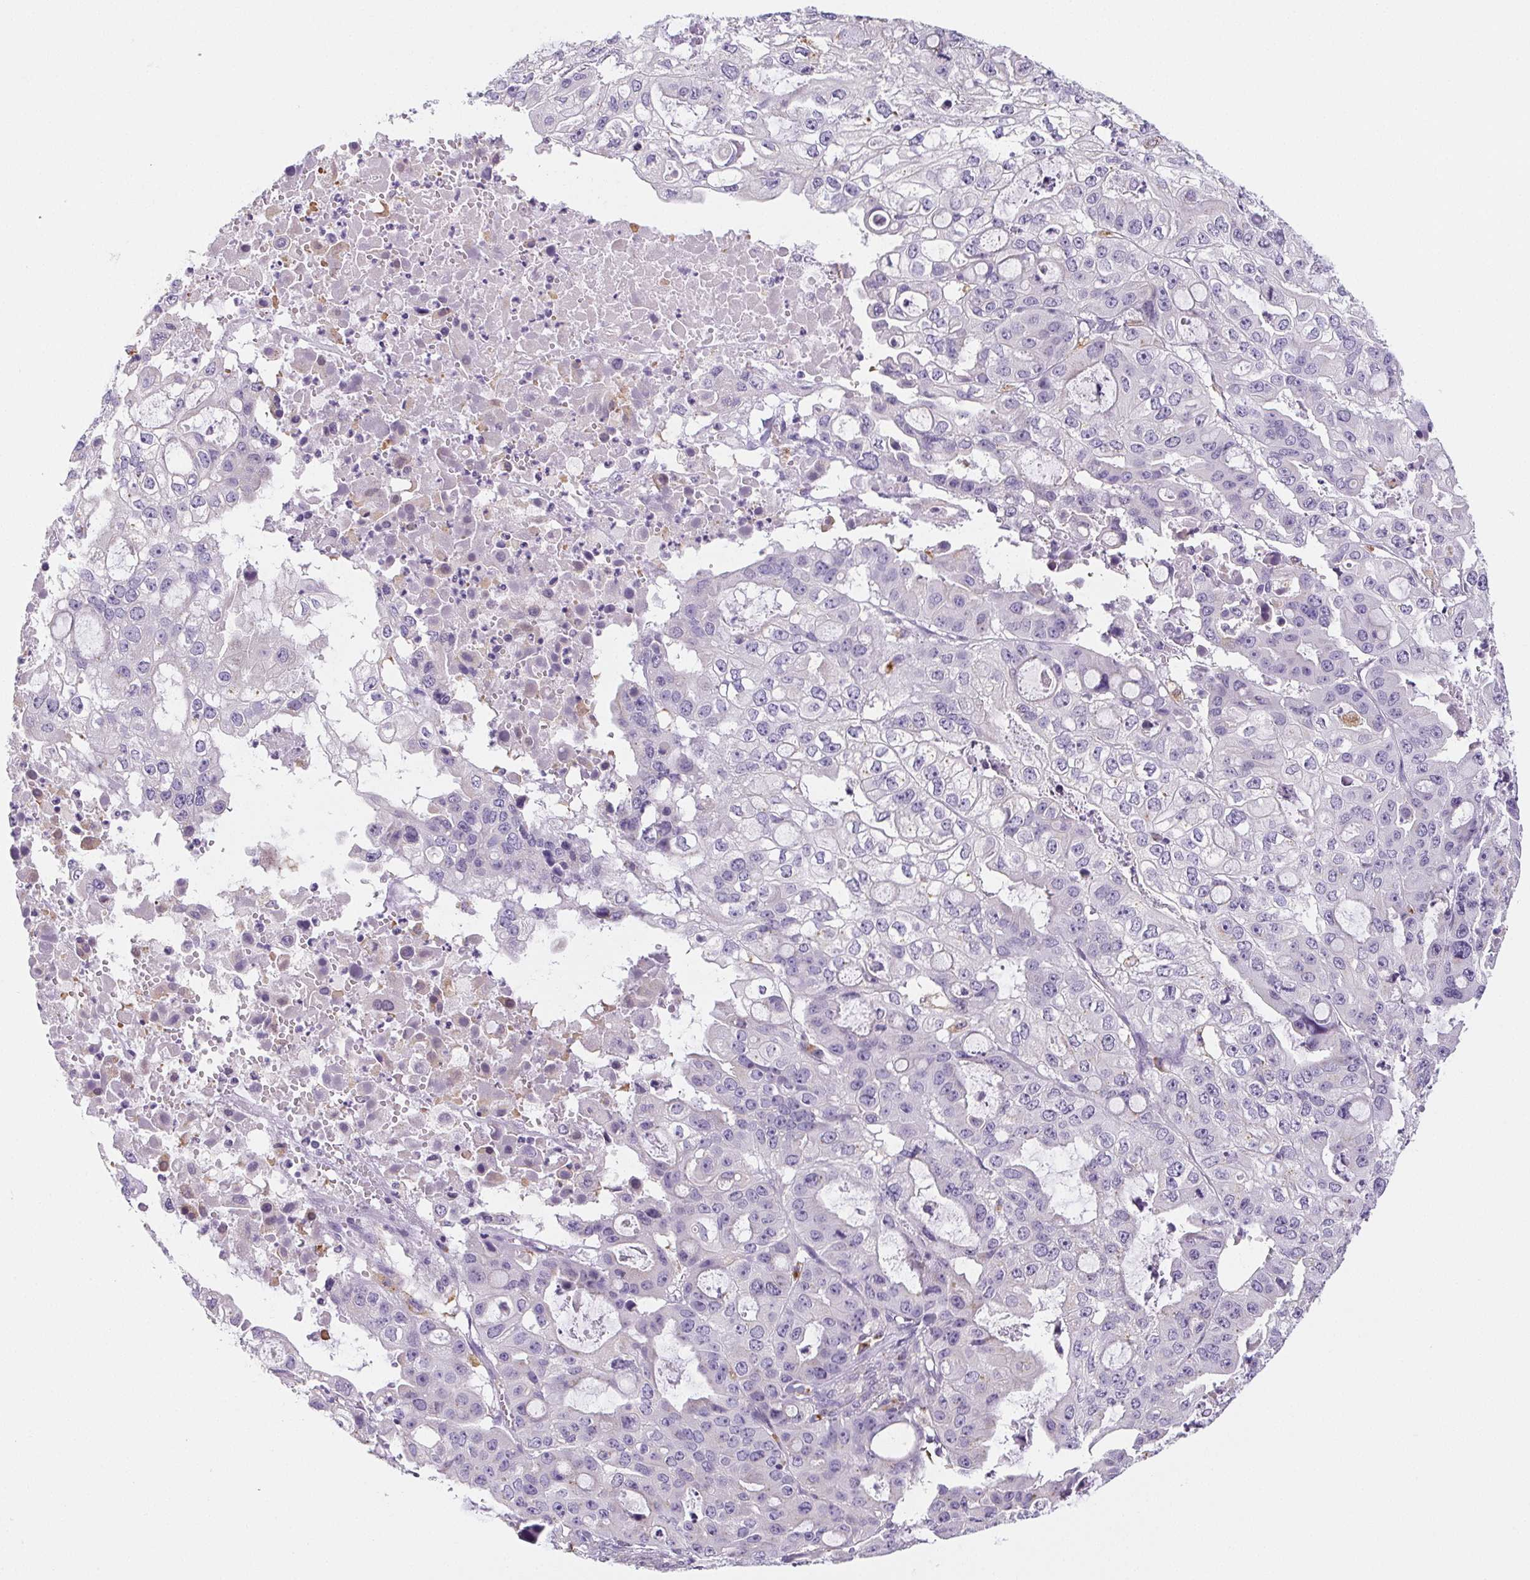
{"staining": {"intensity": "negative", "quantity": "none", "location": "none"}, "tissue": "ovarian cancer", "cell_type": "Tumor cells", "image_type": "cancer", "snomed": [{"axis": "morphology", "description": "Cystadenocarcinoma, serous, NOS"}, {"axis": "topography", "description": "Ovary"}], "caption": "Ovarian cancer (serous cystadenocarcinoma) was stained to show a protein in brown. There is no significant staining in tumor cells. Nuclei are stained in blue.", "gene": "LIPA", "patient": {"sex": "female", "age": 56}}